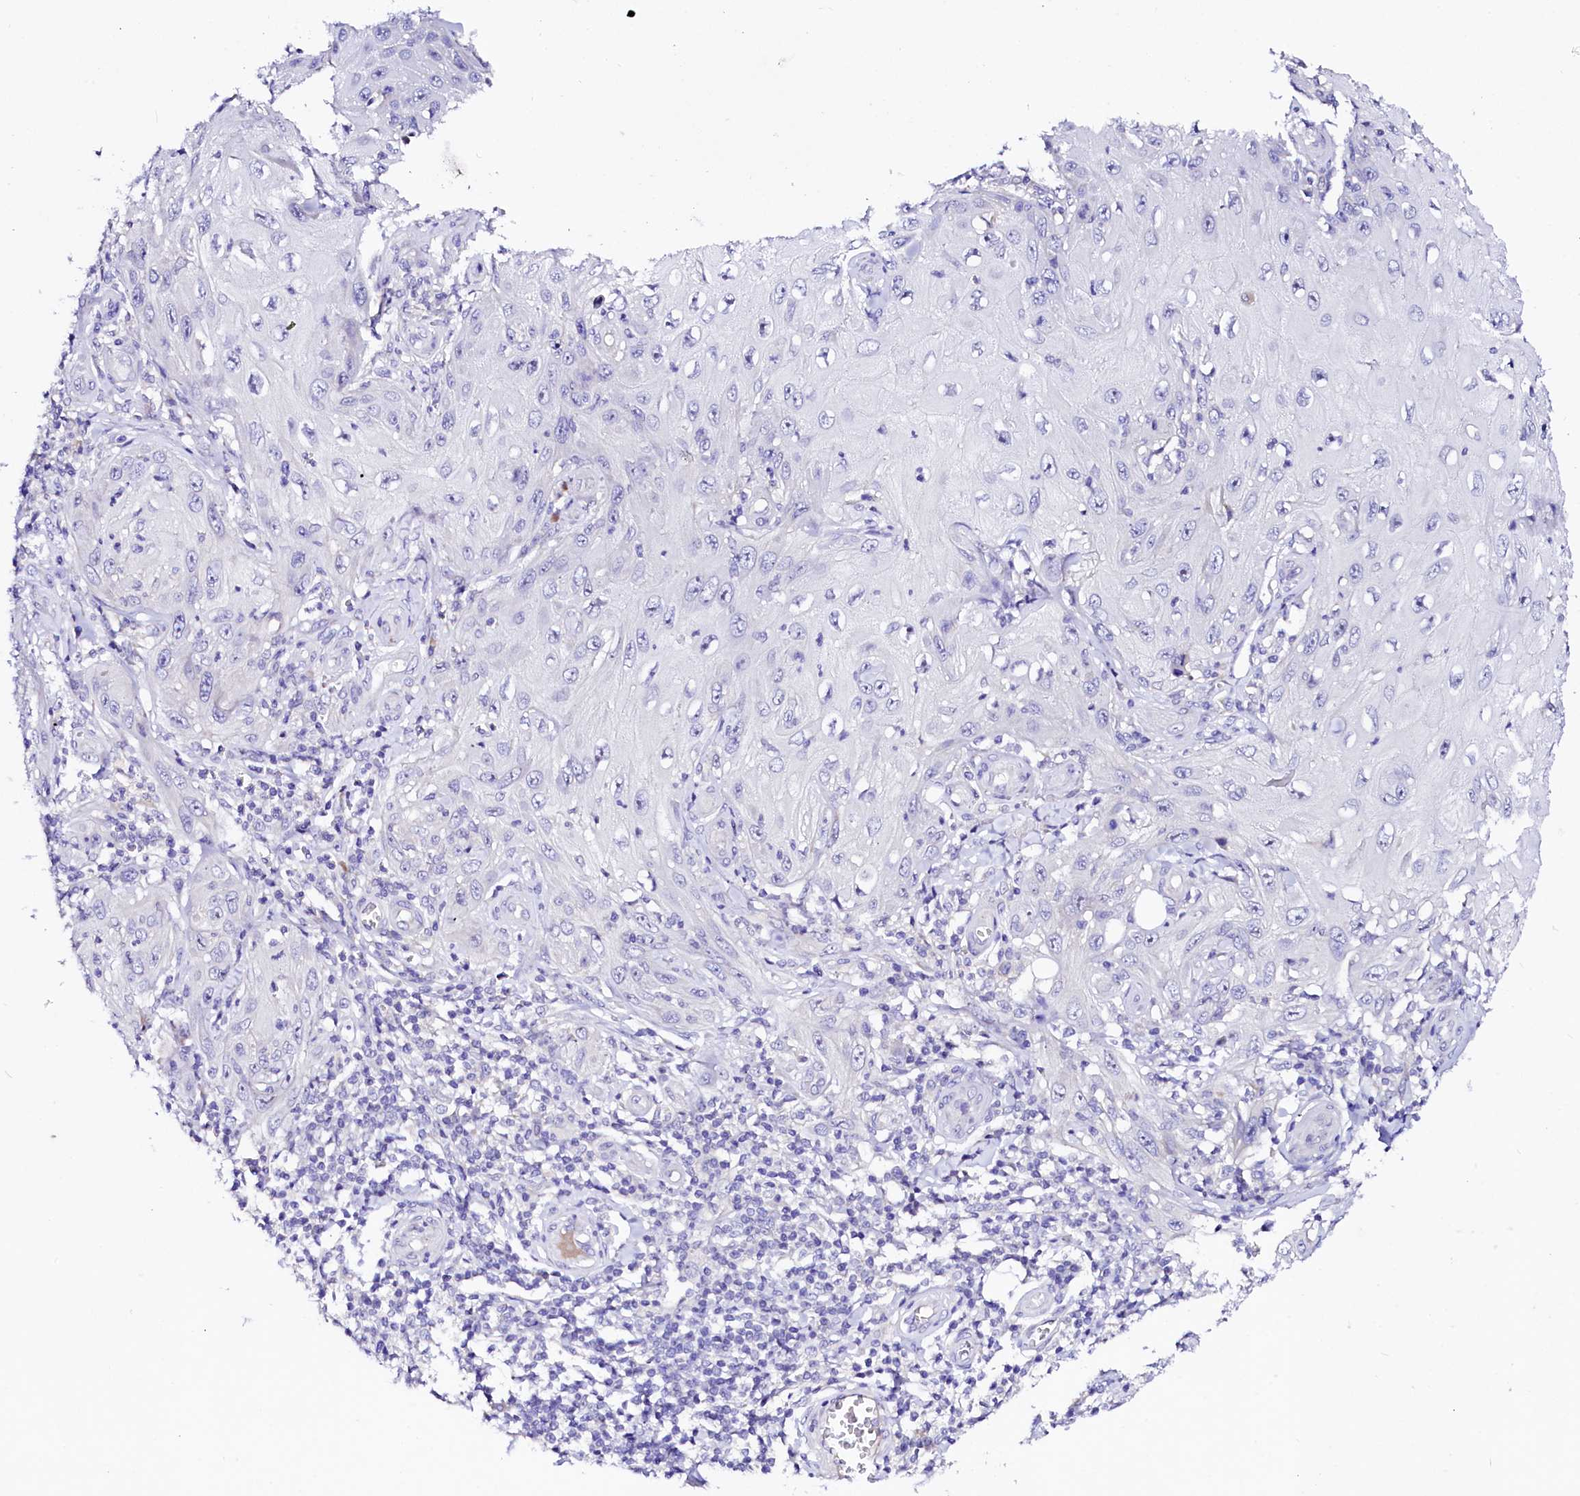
{"staining": {"intensity": "negative", "quantity": "none", "location": "none"}, "tissue": "skin cancer", "cell_type": "Tumor cells", "image_type": "cancer", "snomed": [{"axis": "morphology", "description": "Squamous cell carcinoma, NOS"}, {"axis": "topography", "description": "Skin"}], "caption": "The IHC photomicrograph has no significant positivity in tumor cells of skin squamous cell carcinoma tissue.", "gene": "BTBD16", "patient": {"sex": "female", "age": 73}}